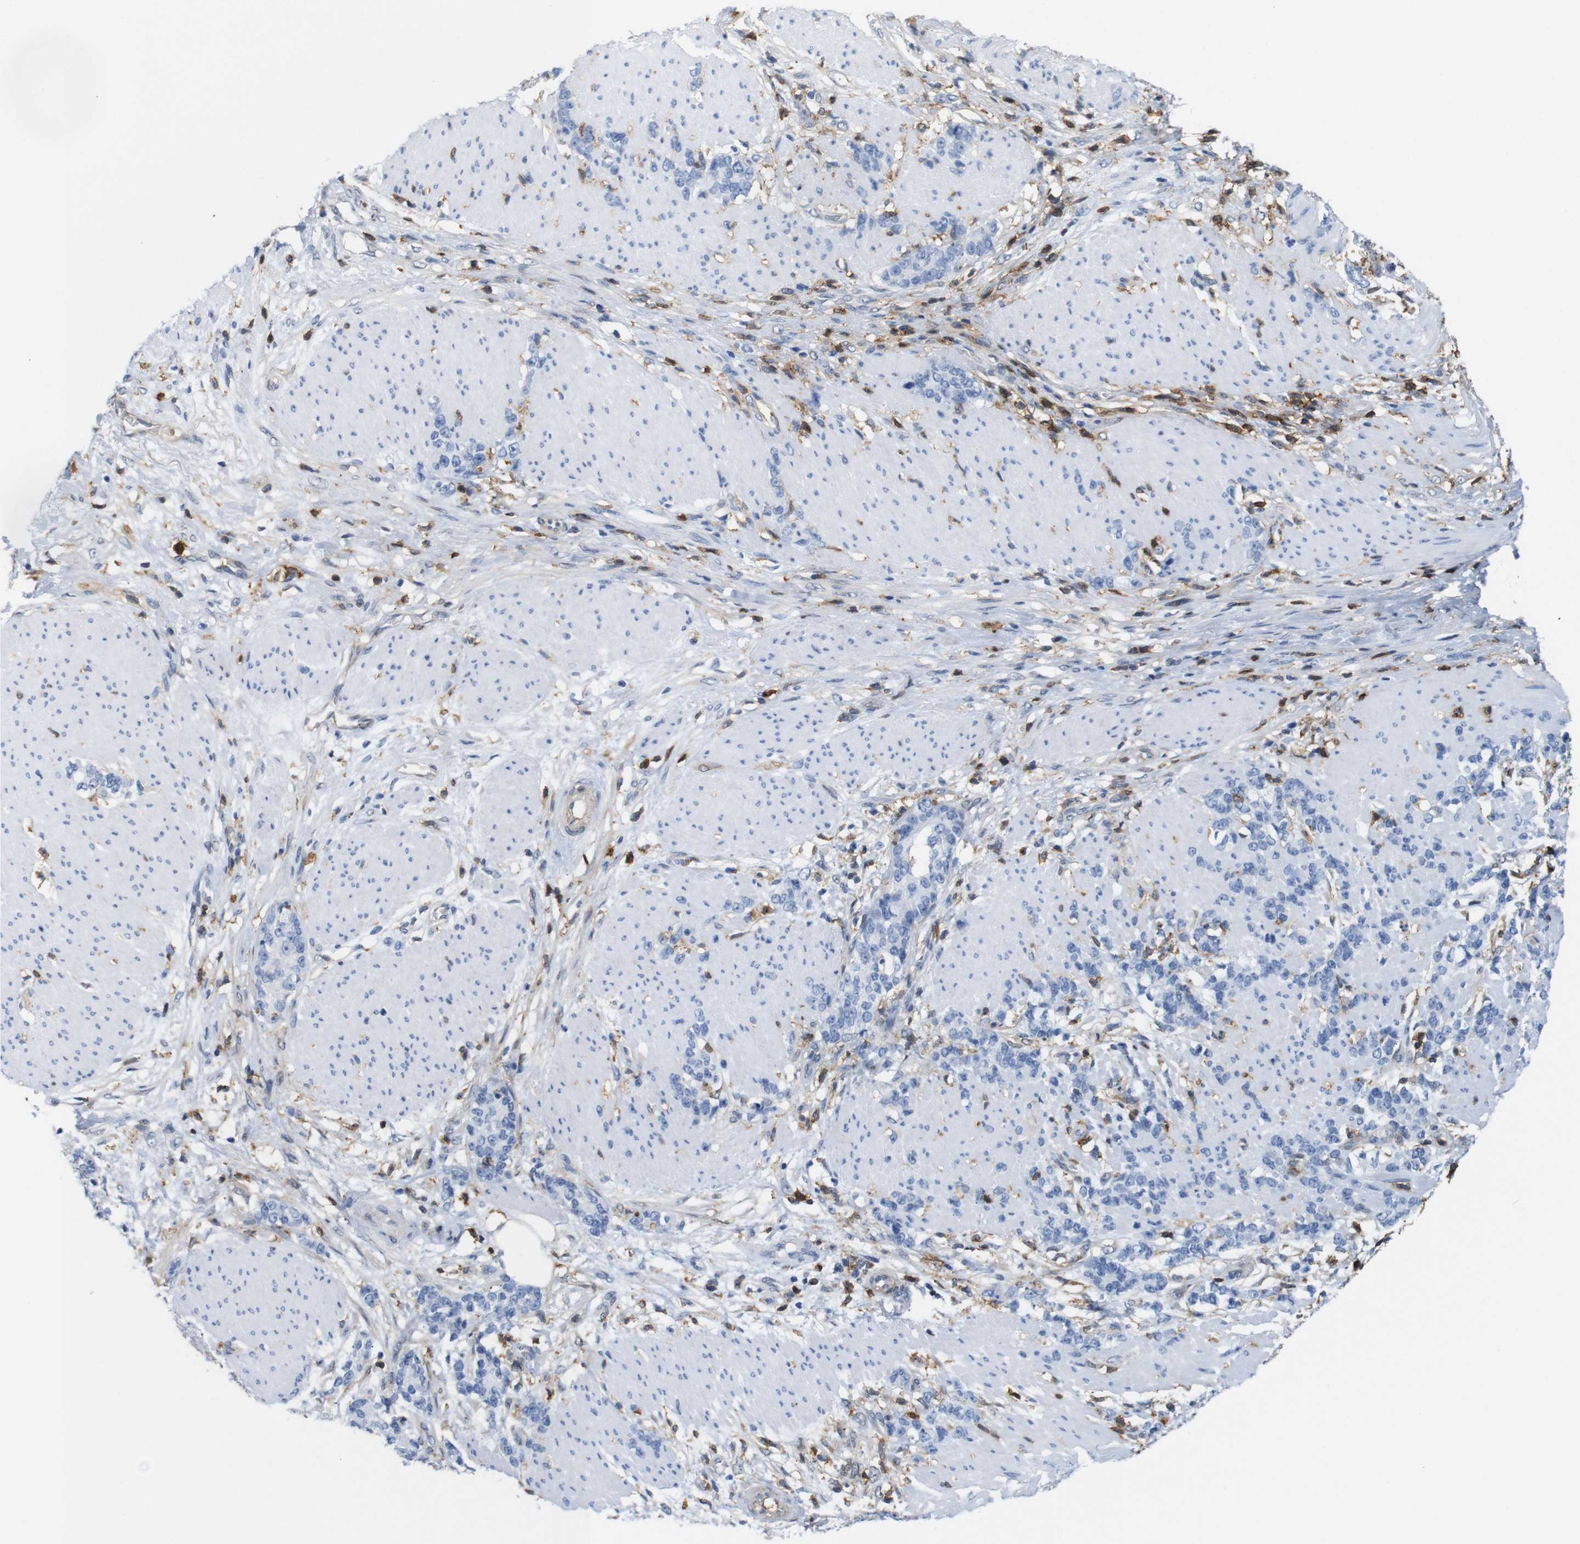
{"staining": {"intensity": "negative", "quantity": "none", "location": "none"}, "tissue": "stomach cancer", "cell_type": "Tumor cells", "image_type": "cancer", "snomed": [{"axis": "morphology", "description": "Adenocarcinoma, NOS"}, {"axis": "topography", "description": "Stomach, lower"}], "caption": "Image shows no protein staining in tumor cells of stomach cancer (adenocarcinoma) tissue. (Stains: DAB (3,3'-diaminobenzidine) immunohistochemistry (IHC) with hematoxylin counter stain, Microscopy: brightfield microscopy at high magnification).", "gene": "ANXA1", "patient": {"sex": "male", "age": 88}}